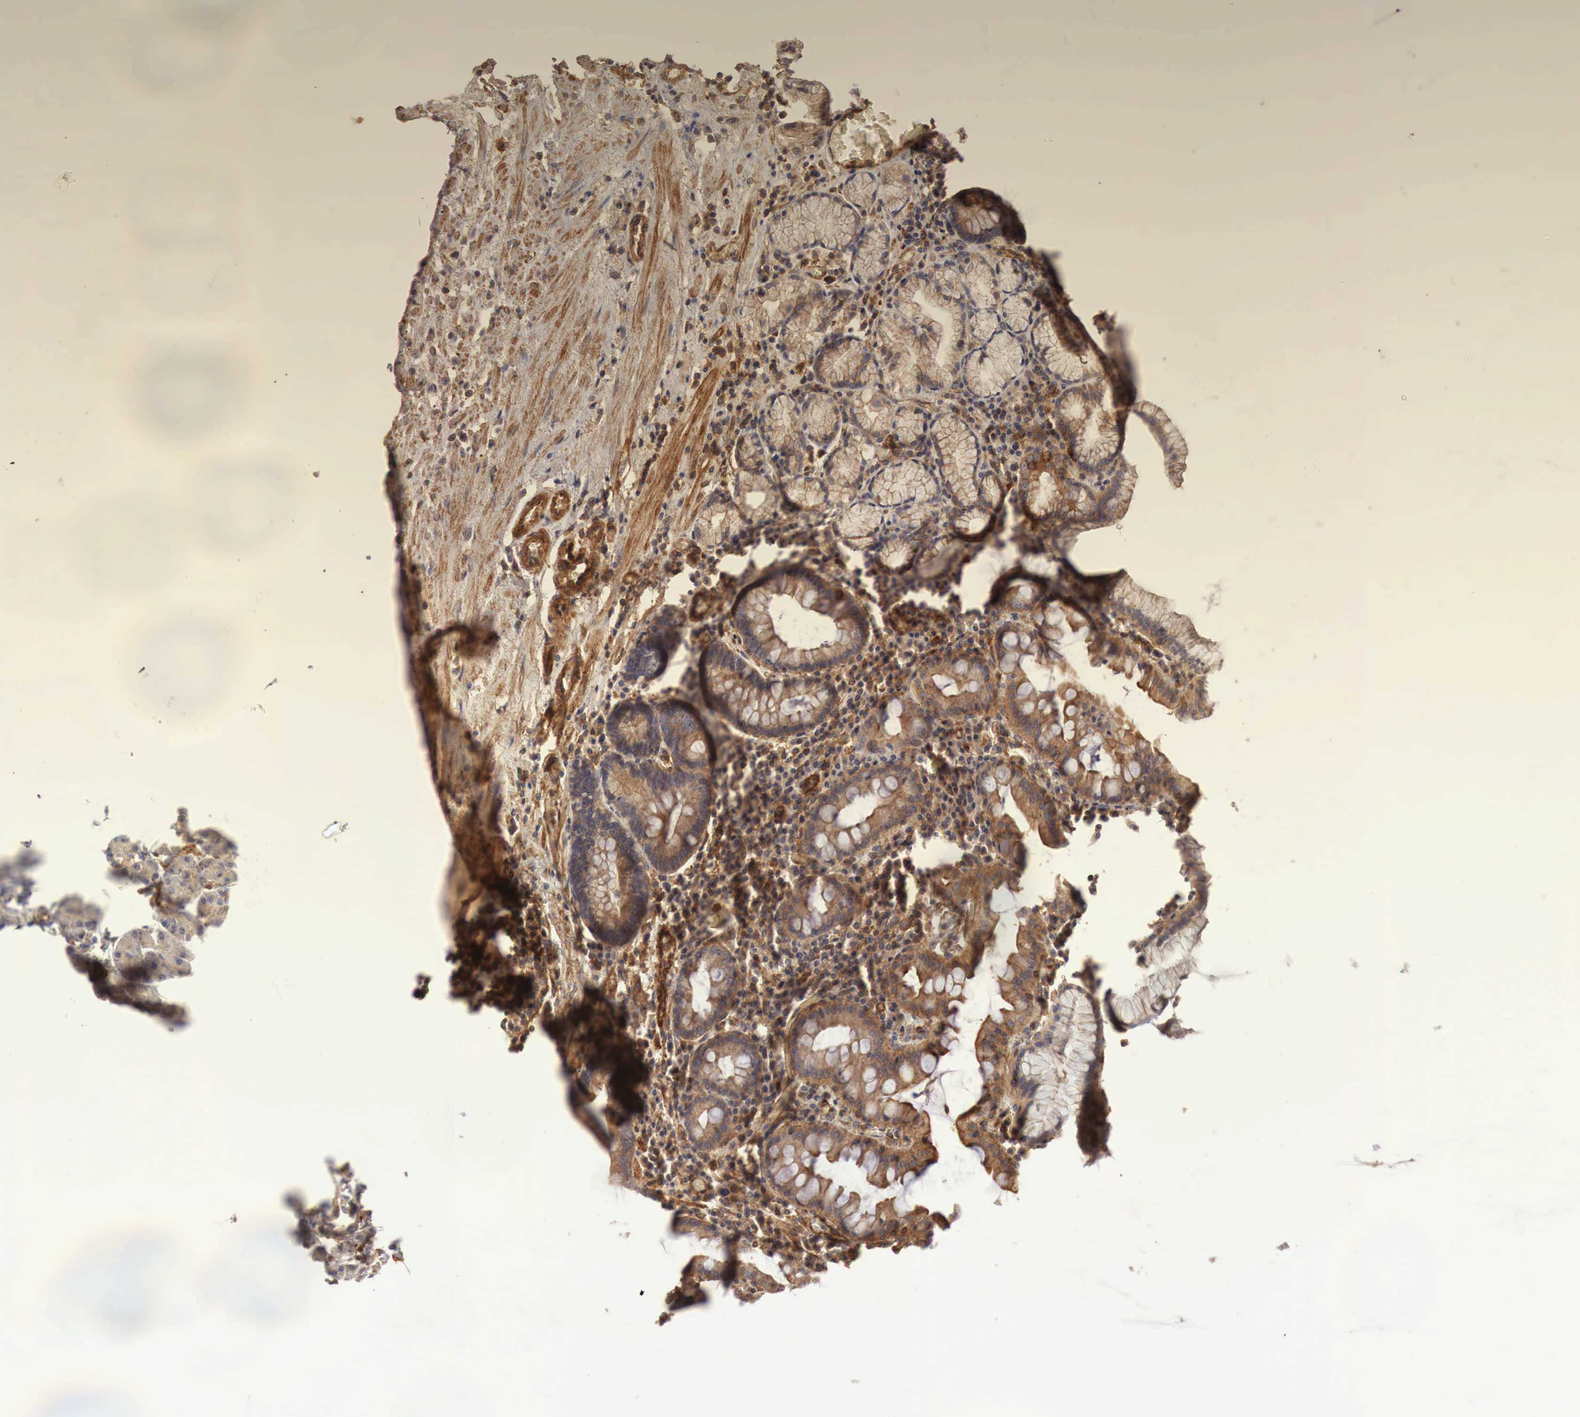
{"staining": {"intensity": "moderate", "quantity": ">75%", "location": "cytoplasmic/membranous"}, "tissue": "stomach", "cell_type": "Glandular cells", "image_type": "normal", "snomed": [{"axis": "morphology", "description": "Normal tissue, NOS"}, {"axis": "topography", "description": "Stomach, lower"}, {"axis": "topography", "description": "Duodenum"}], "caption": "A high-resolution image shows immunohistochemistry staining of normal stomach, which exhibits moderate cytoplasmic/membranous expression in about >75% of glandular cells.", "gene": "ARMCX4", "patient": {"sex": "male", "age": 84}}